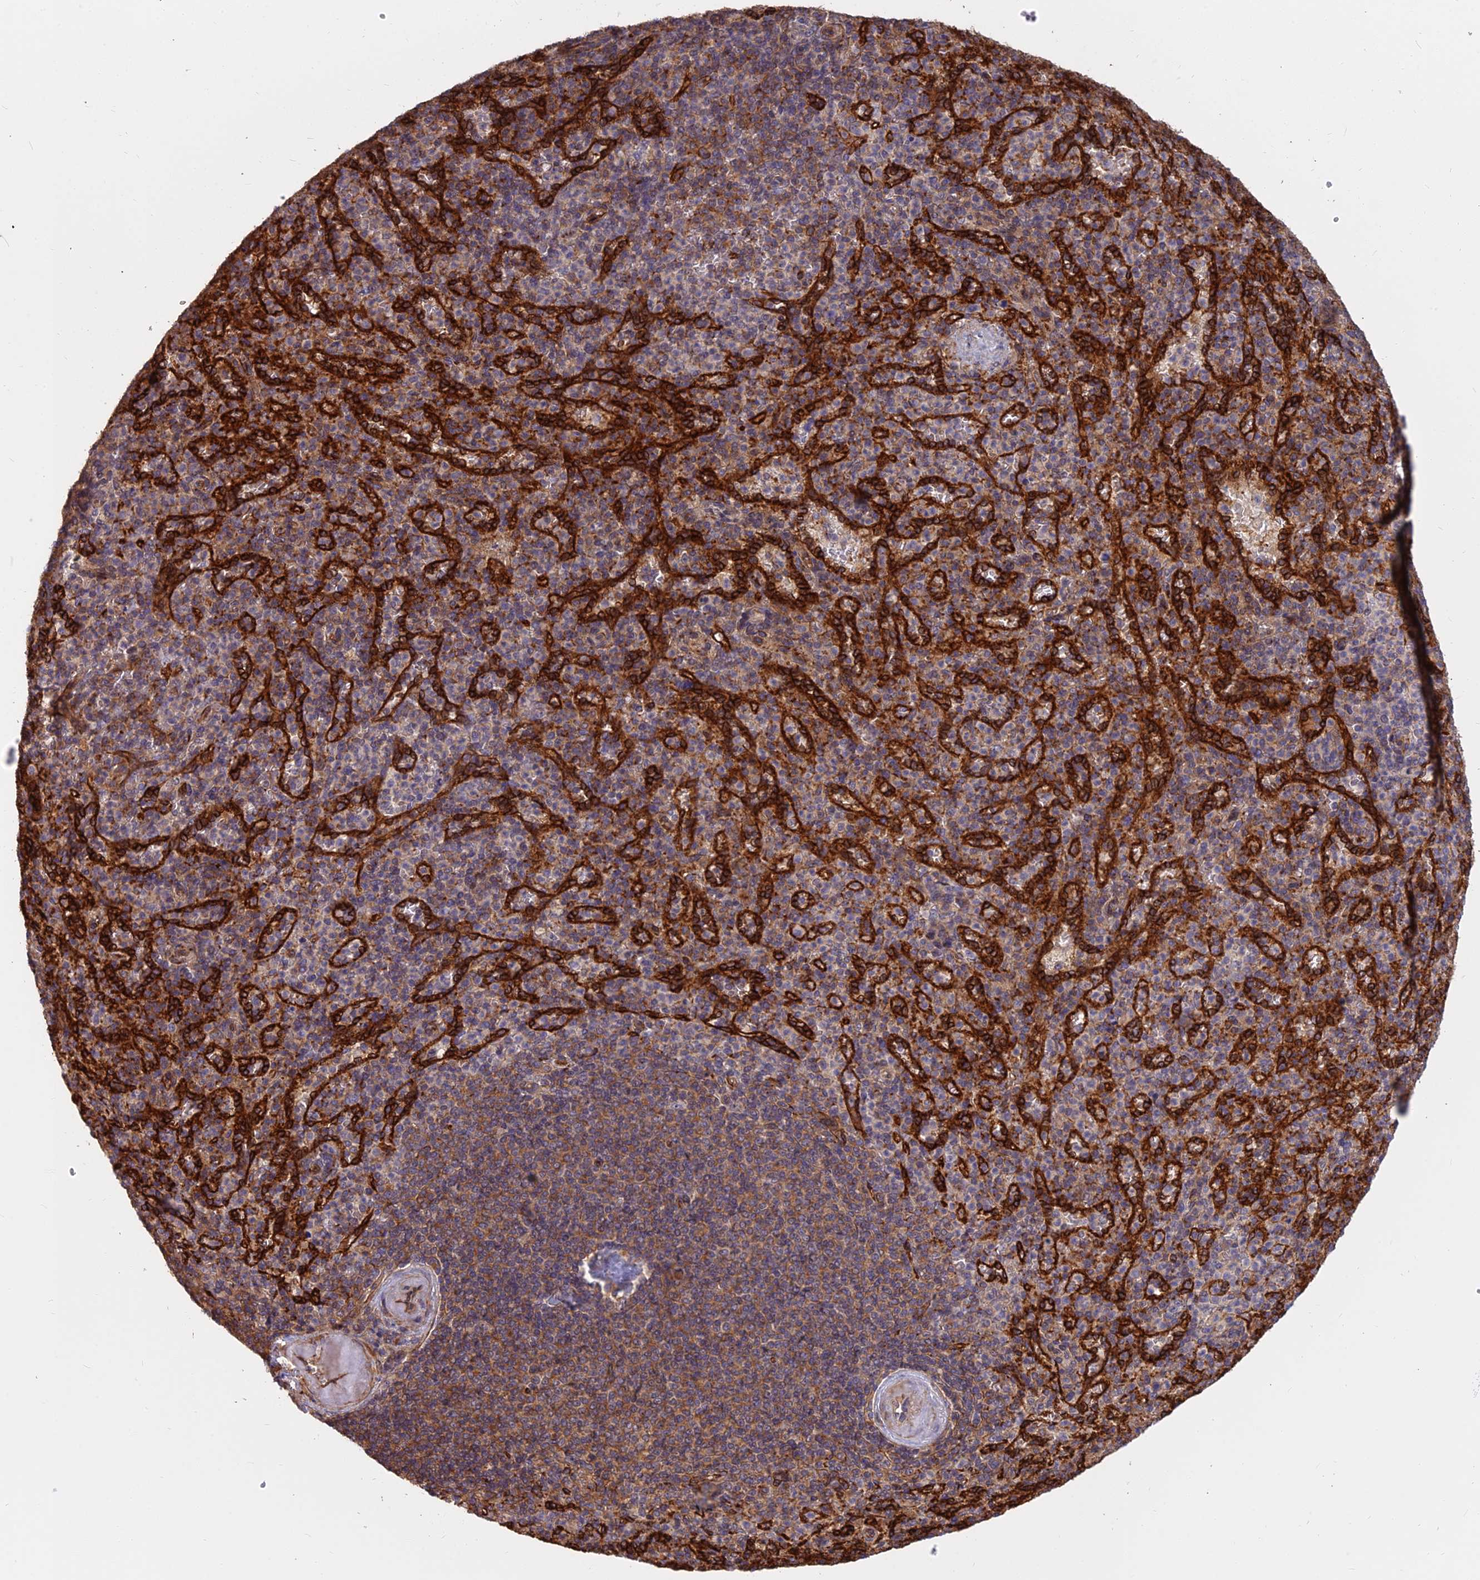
{"staining": {"intensity": "moderate", "quantity": "25%-75%", "location": "cytoplasmic/membranous"}, "tissue": "spleen", "cell_type": "Cells in red pulp", "image_type": "normal", "snomed": [{"axis": "morphology", "description": "Normal tissue, NOS"}, {"axis": "topography", "description": "Spleen"}], "caption": "A brown stain shows moderate cytoplasmic/membranous staining of a protein in cells in red pulp of unremarkable human spleen. The protein is stained brown, and the nuclei are stained in blue (DAB (3,3'-diaminobenzidine) IHC with brightfield microscopy, high magnification).", "gene": "TCEA3", "patient": {"sex": "female", "age": 74}}